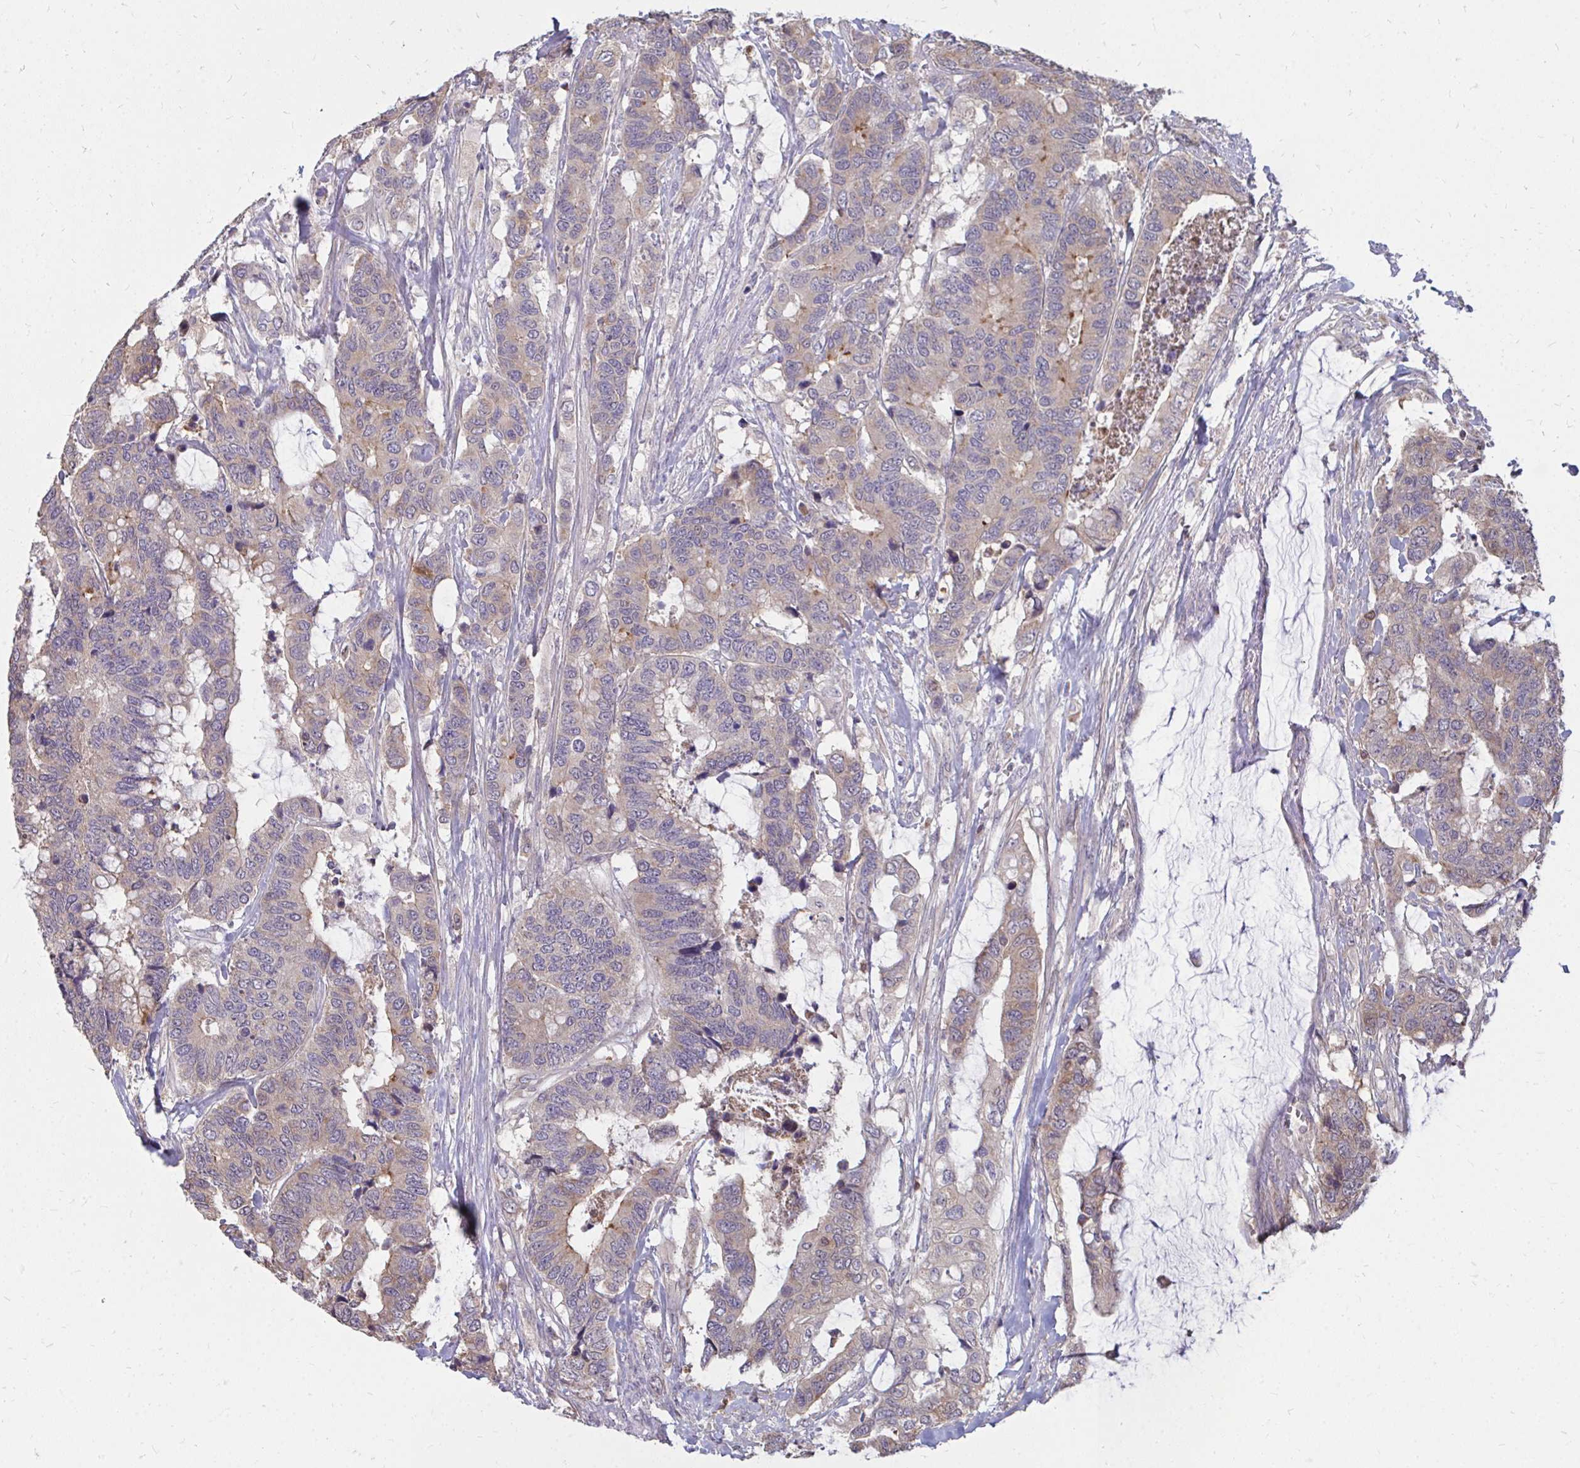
{"staining": {"intensity": "weak", "quantity": "<25%", "location": "cytoplasmic/membranous"}, "tissue": "colorectal cancer", "cell_type": "Tumor cells", "image_type": "cancer", "snomed": [{"axis": "morphology", "description": "Adenocarcinoma, NOS"}, {"axis": "topography", "description": "Rectum"}], "caption": "IHC image of neoplastic tissue: colorectal cancer stained with DAB (3,3'-diaminobenzidine) exhibits no significant protein expression in tumor cells.", "gene": "DNAJA2", "patient": {"sex": "female", "age": 59}}